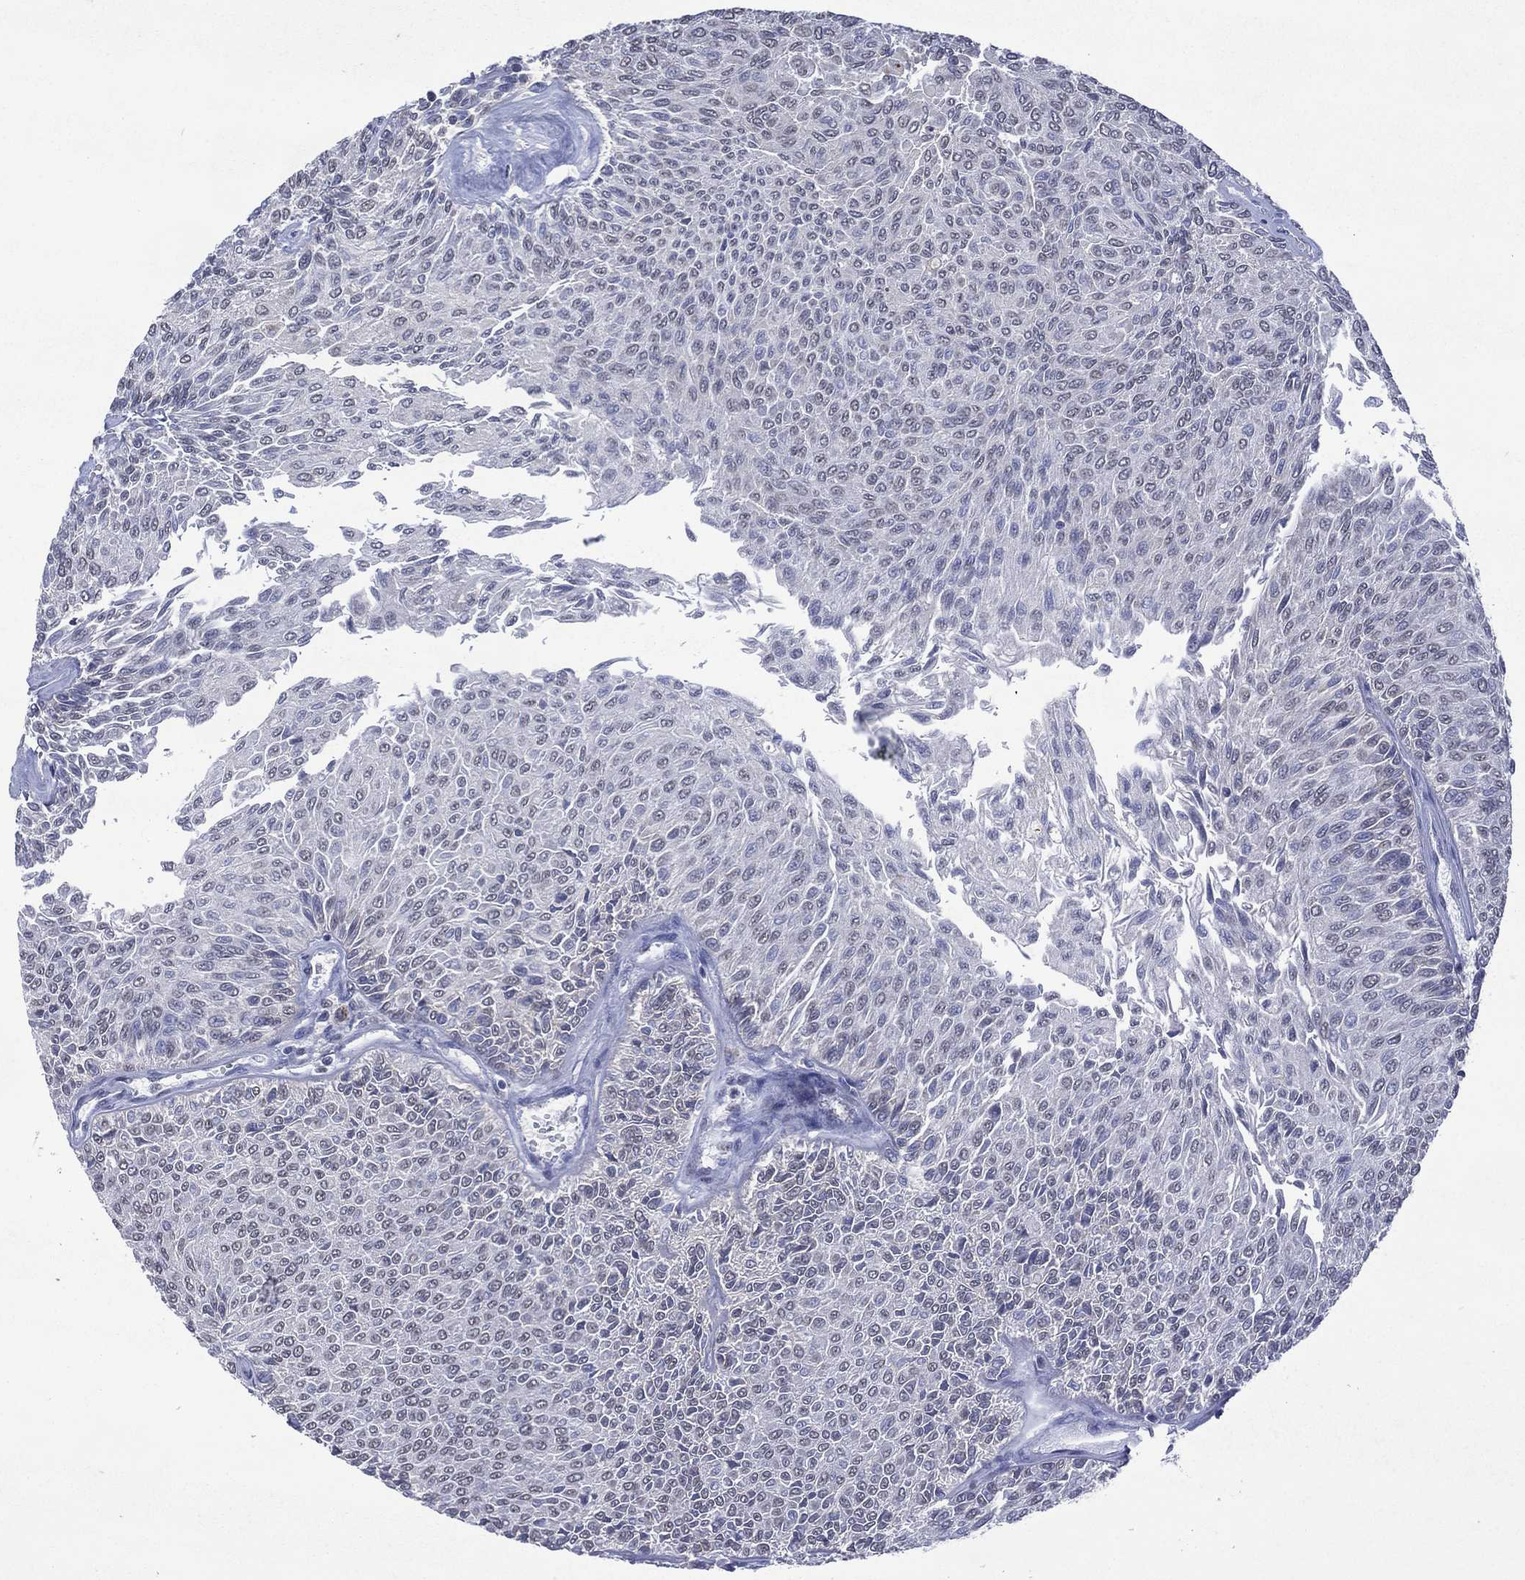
{"staining": {"intensity": "negative", "quantity": "none", "location": "none"}, "tissue": "urothelial cancer", "cell_type": "Tumor cells", "image_type": "cancer", "snomed": [{"axis": "morphology", "description": "Urothelial carcinoma, Low grade"}, {"axis": "topography", "description": "Ureter, NOS"}, {"axis": "topography", "description": "Urinary bladder"}], "caption": "An immunohistochemistry photomicrograph of urothelial carcinoma (low-grade) is shown. There is no staining in tumor cells of urothelial carcinoma (low-grade).", "gene": "ASB10", "patient": {"sex": "male", "age": 78}}